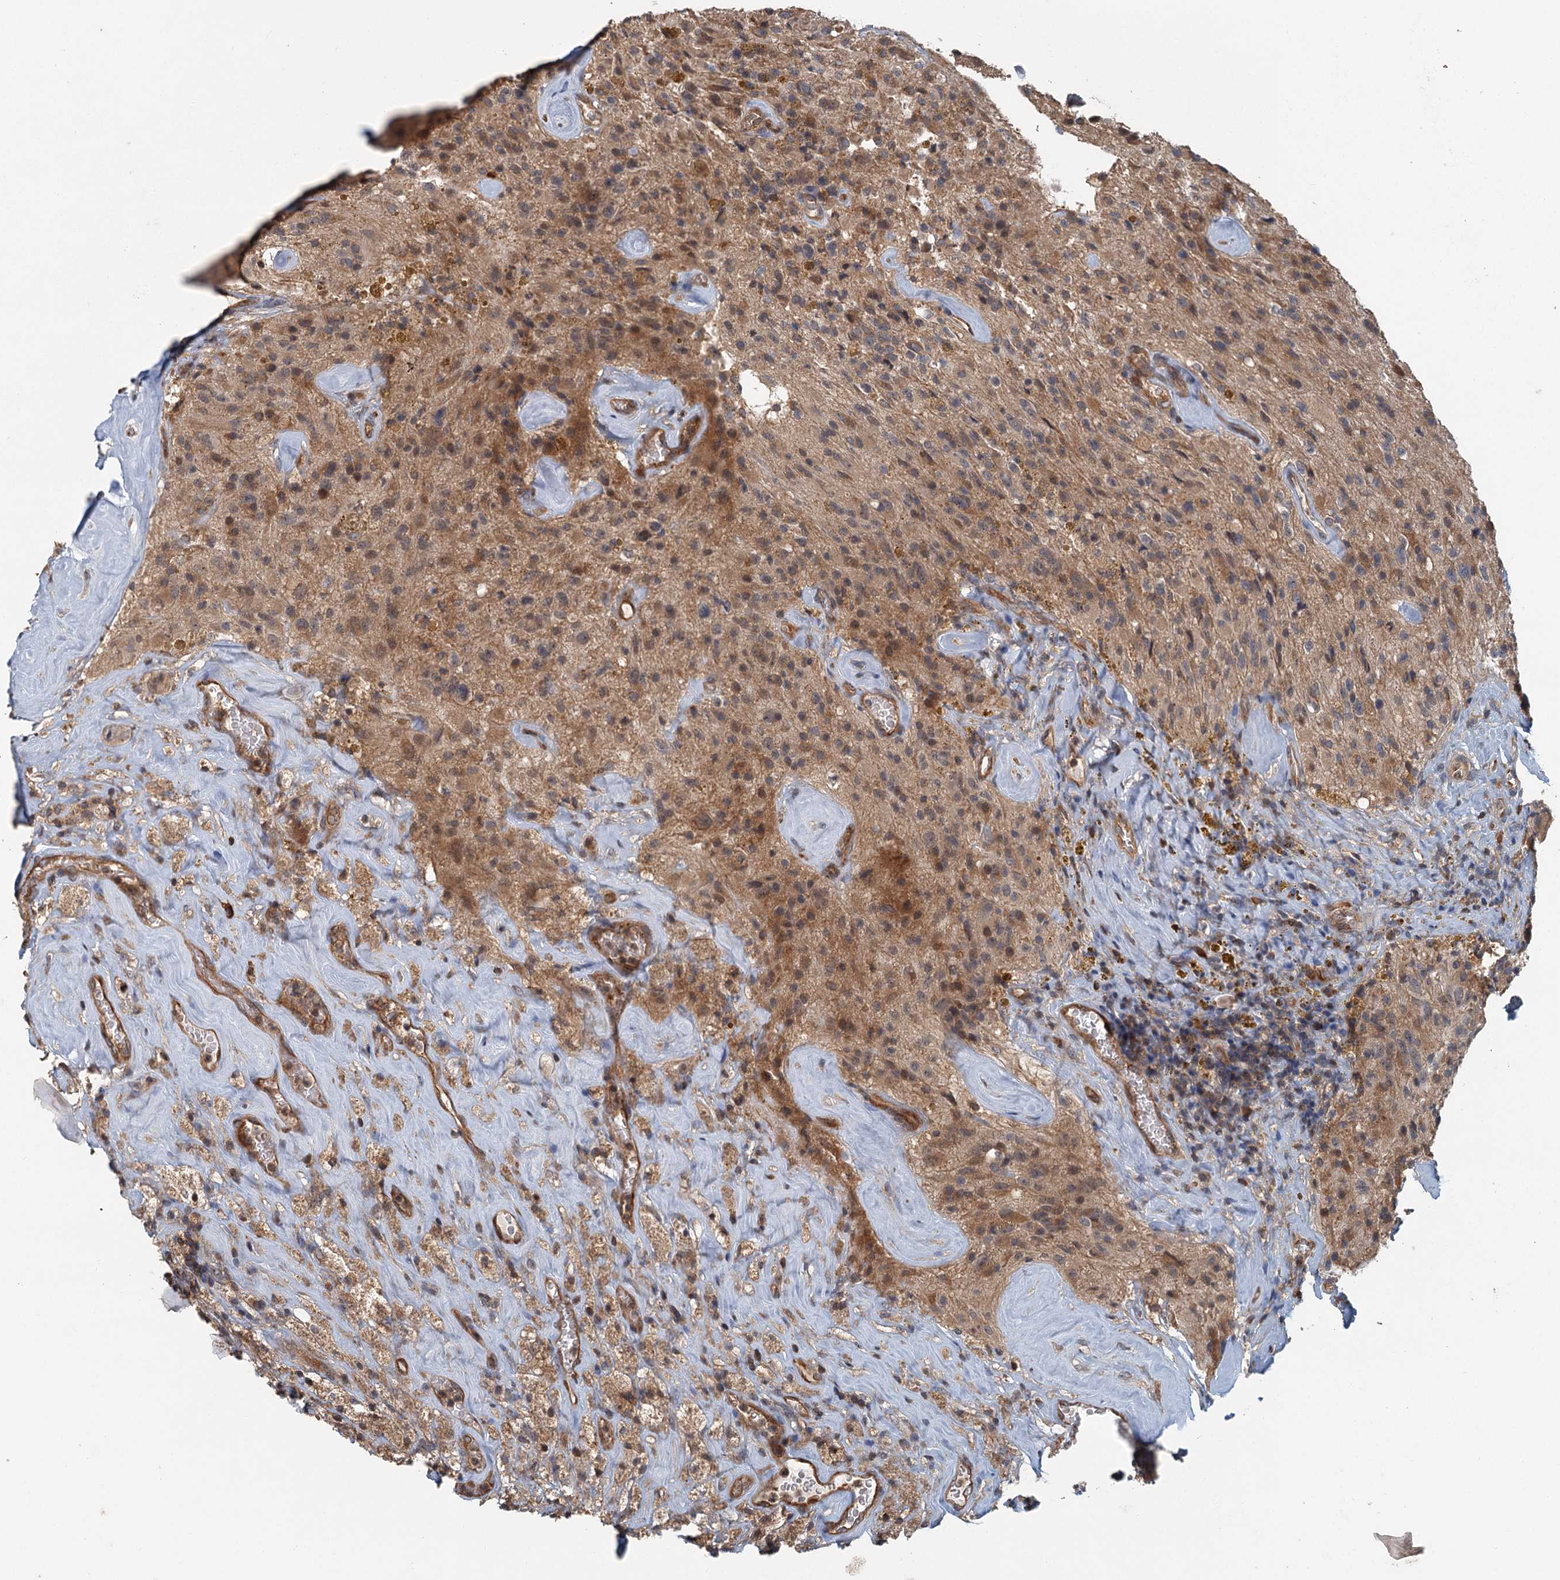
{"staining": {"intensity": "weak", "quantity": ">75%", "location": "cytoplasmic/membranous"}, "tissue": "glioma", "cell_type": "Tumor cells", "image_type": "cancer", "snomed": [{"axis": "morphology", "description": "Glioma, malignant, High grade"}, {"axis": "topography", "description": "Brain"}], "caption": "A low amount of weak cytoplasmic/membranous positivity is identified in approximately >75% of tumor cells in glioma tissue.", "gene": "ZNF527", "patient": {"sex": "male", "age": 69}}